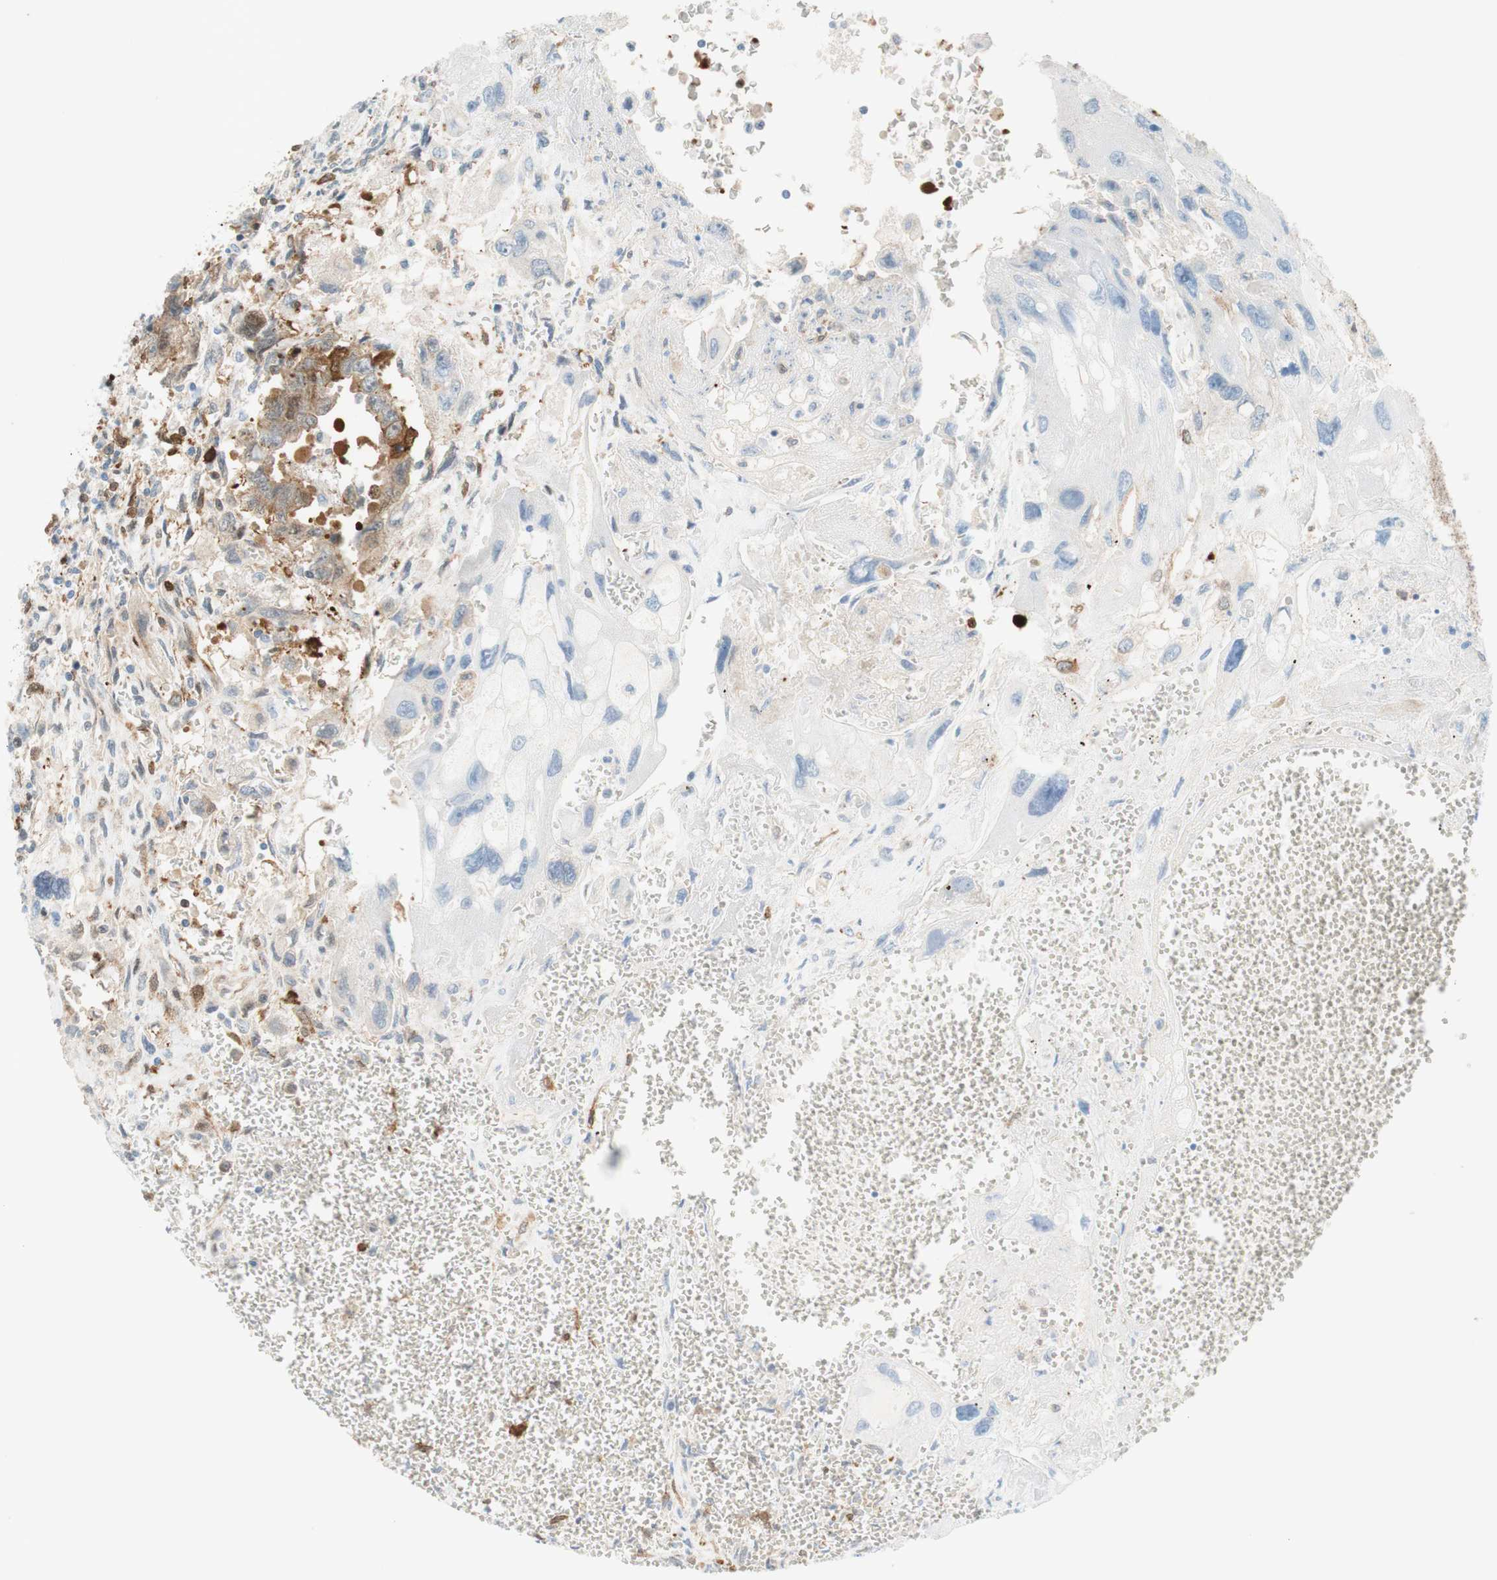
{"staining": {"intensity": "moderate", "quantity": "<25%", "location": "cytoplasmic/membranous"}, "tissue": "testis cancer", "cell_type": "Tumor cells", "image_type": "cancer", "snomed": [{"axis": "morphology", "description": "Carcinoma, Embryonal, NOS"}, {"axis": "topography", "description": "Testis"}], "caption": "Moderate cytoplasmic/membranous expression for a protein is appreciated in approximately <25% of tumor cells of testis embryonal carcinoma using IHC.", "gene": "STMN1", "patient": {"sex": "male", "age": 28}}